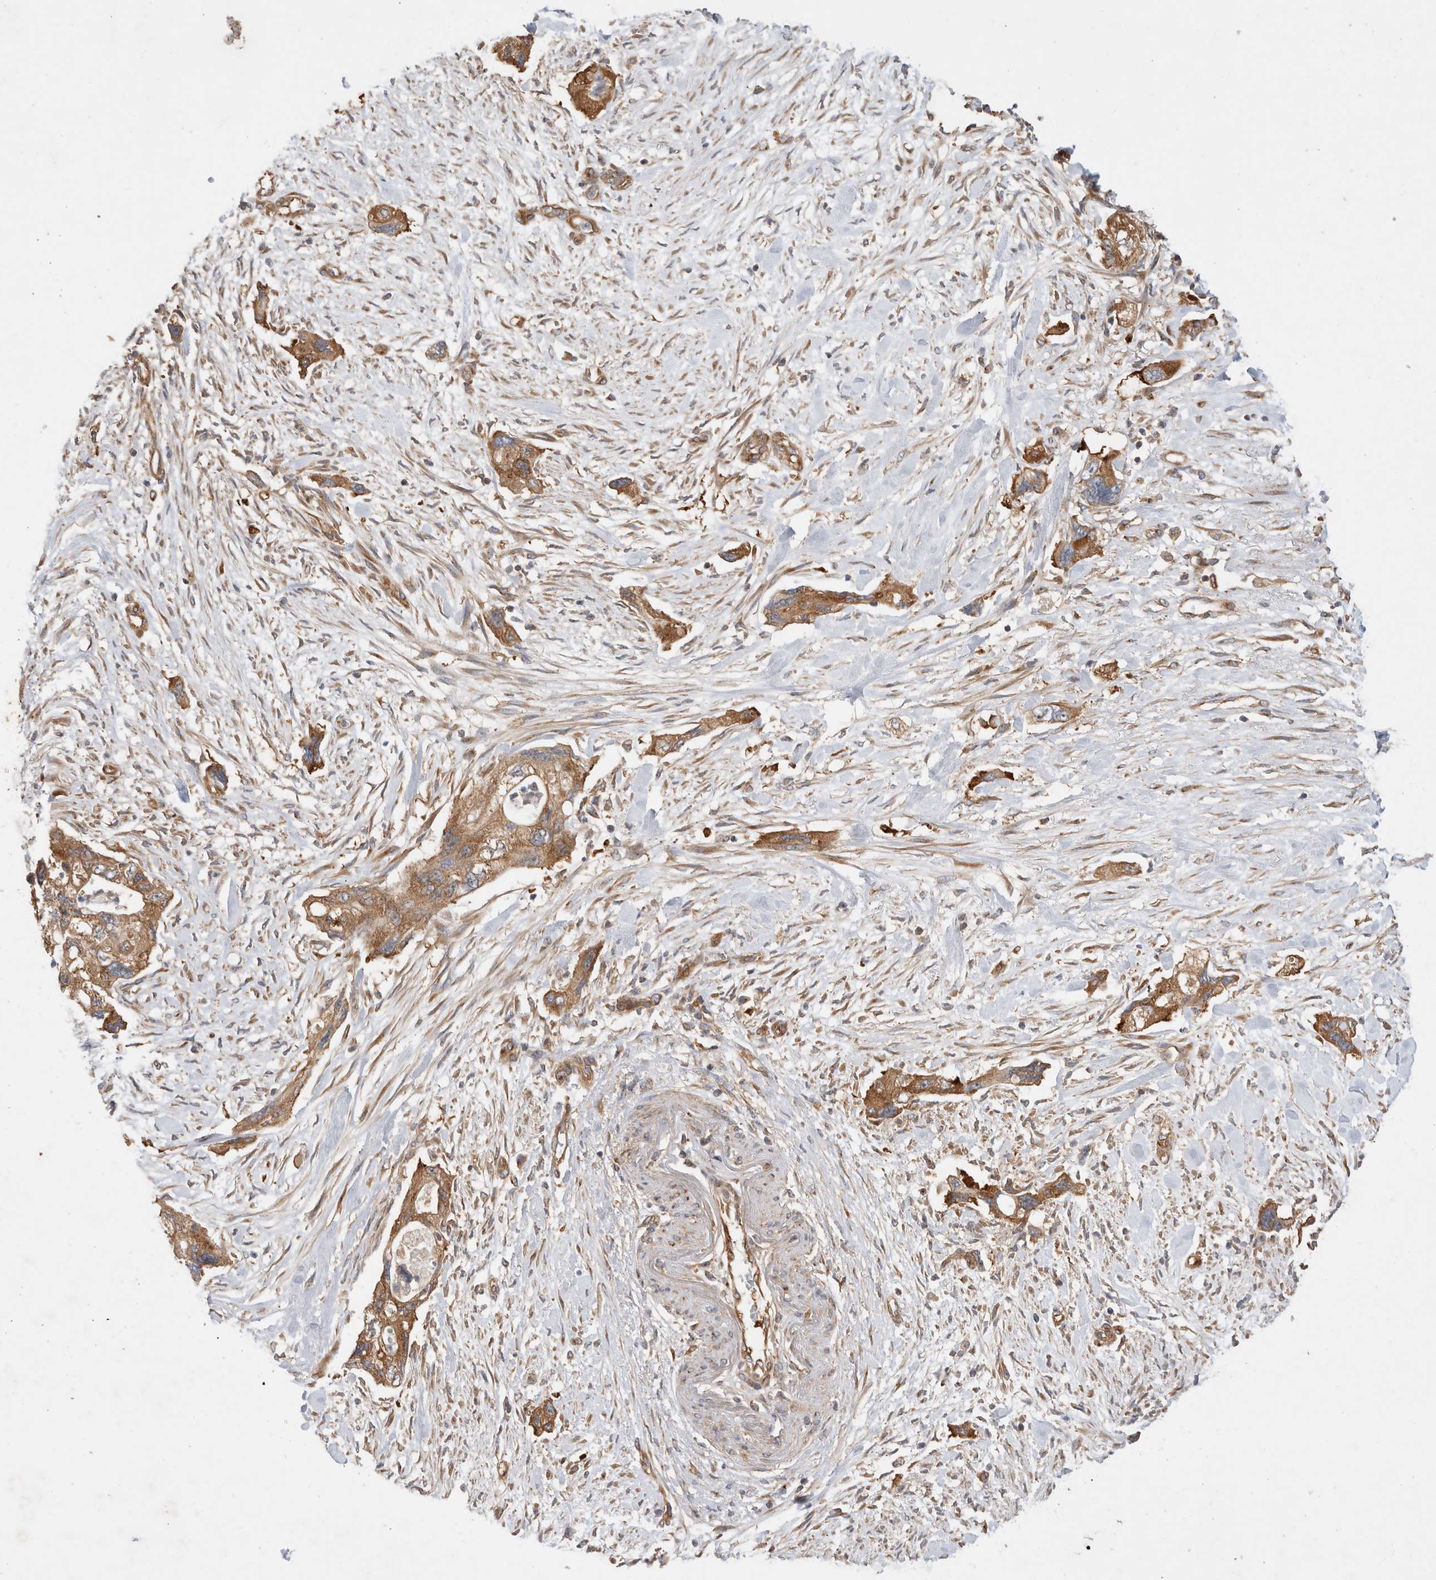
{"staining": {"intensity": "moderate", "quantity": ">75%", "location": "cytoplasmic/membranous"}, "tissue": "pancreatic cancer", "cell_type": "Tumor cells", "image_type": "cancer", "snomed": [{"axis": "morphology", "description": "Adenocarcinoma, NOS"}, {"axis": "topography", "description": "Pancreas"}], "caption": "The micrograph displays immunohistochemical staining of pancreatic cancer (adenocarcinoma). There is moderate cytoplasmic/membranous positivity is identified in about >75% of tumor cells. The staining was performed using DAB to visualize the protein expression in brown, while the nuclei were stained in blue with hematoxylin (Magnification: 20x).", "gene": "GPR150", "patient": {"sex": "female", "age": 73}}